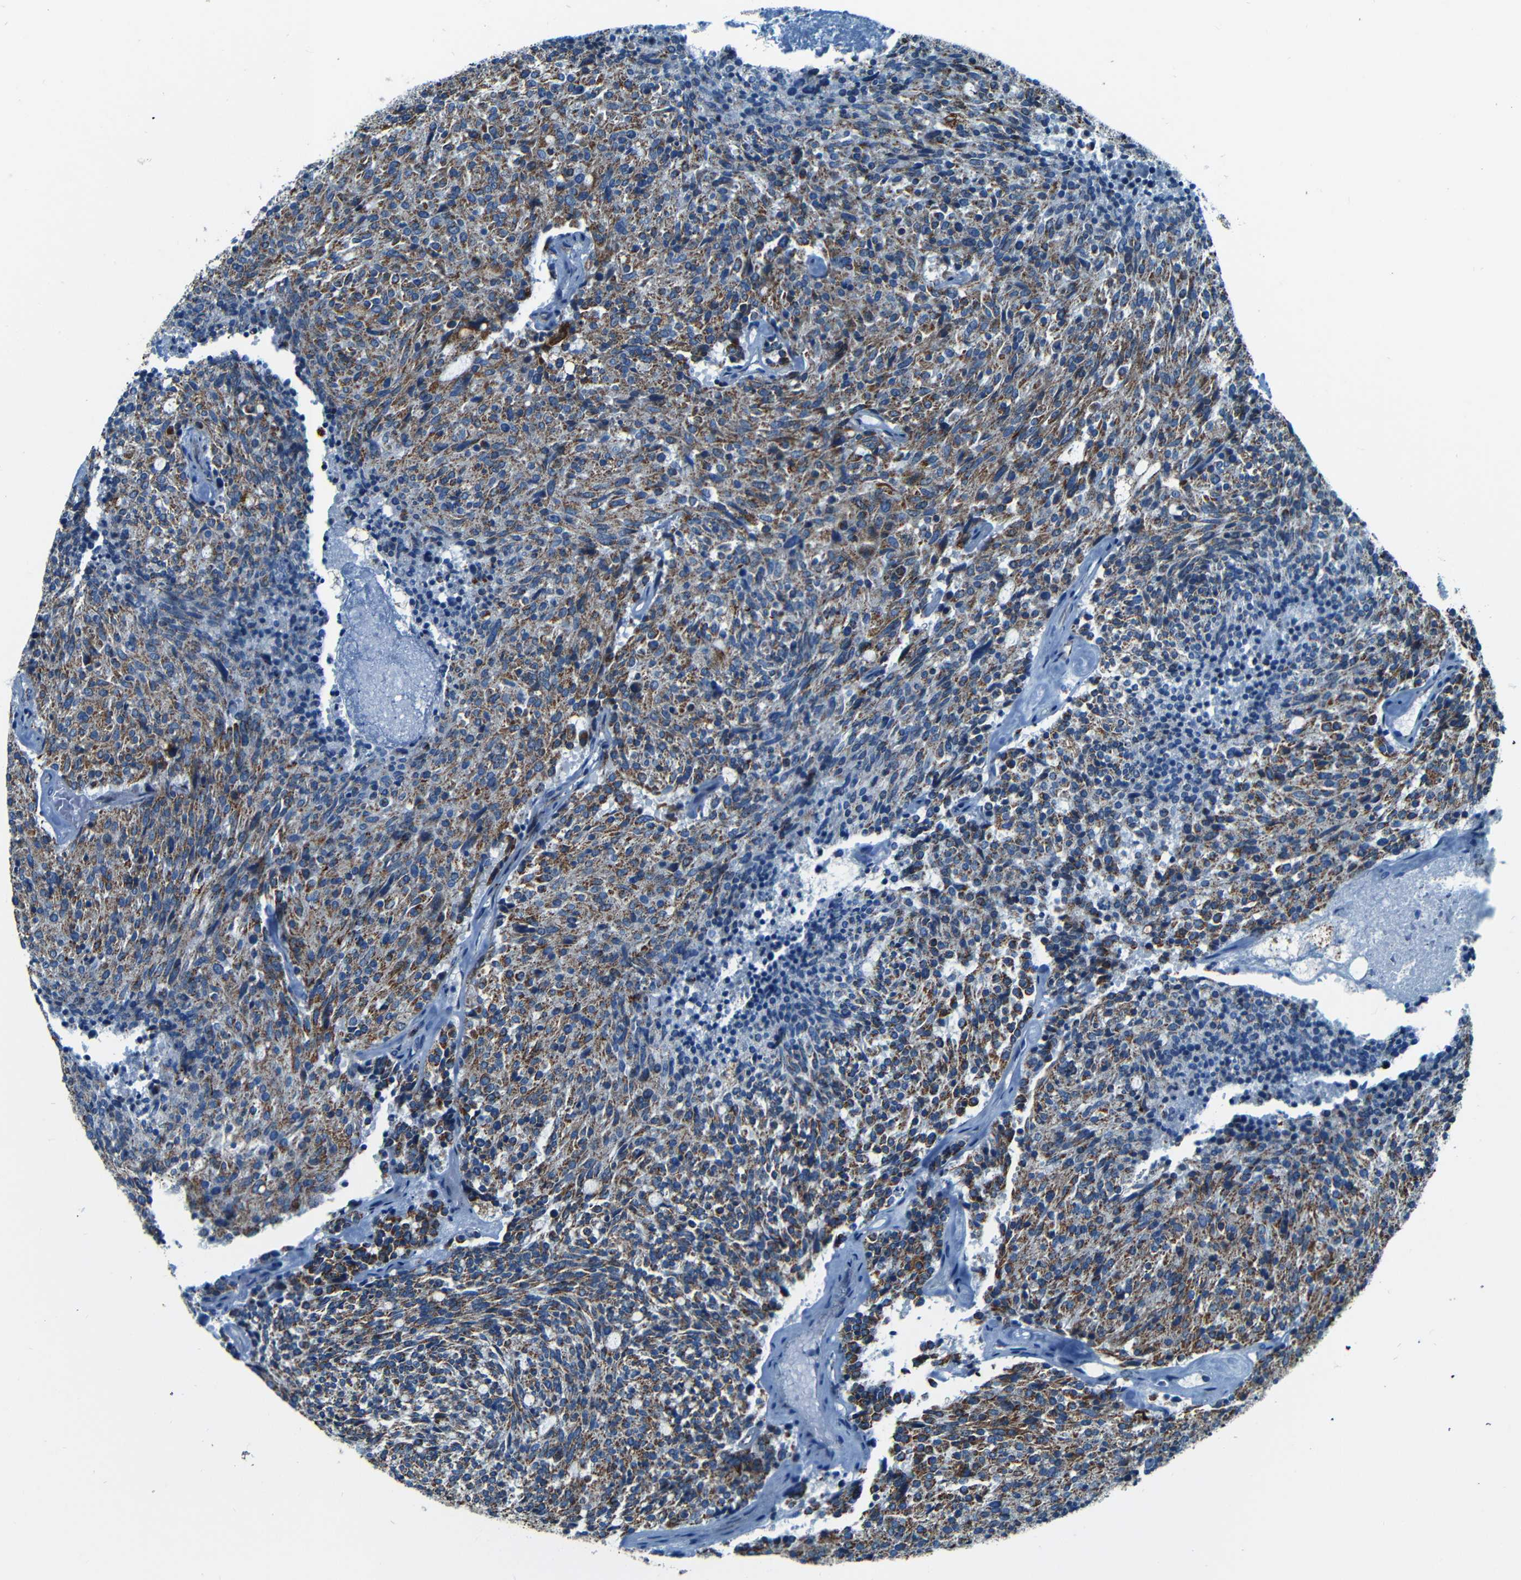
{"staining": {"intensity": "moderate", "quantity": ">75%", "location": "cytoplasmic/membranous"}, "tissue": "carcinoid", "cell_type": "Tumor cells", "image_type": "cancer", "snomed": [{"axis": "morphology", "description": "Carcinoid, malignant, NOS"}, {"axis": "topography", "description": "Pancreas"}], "caption": "The image displays staining of malignant carcinoid, revealing moderate cytoplasmic/membranous protein staining (brown color) within tumor cells.", "gene": "WSCD2", "patient": {"sex": "female", "age": 54}}